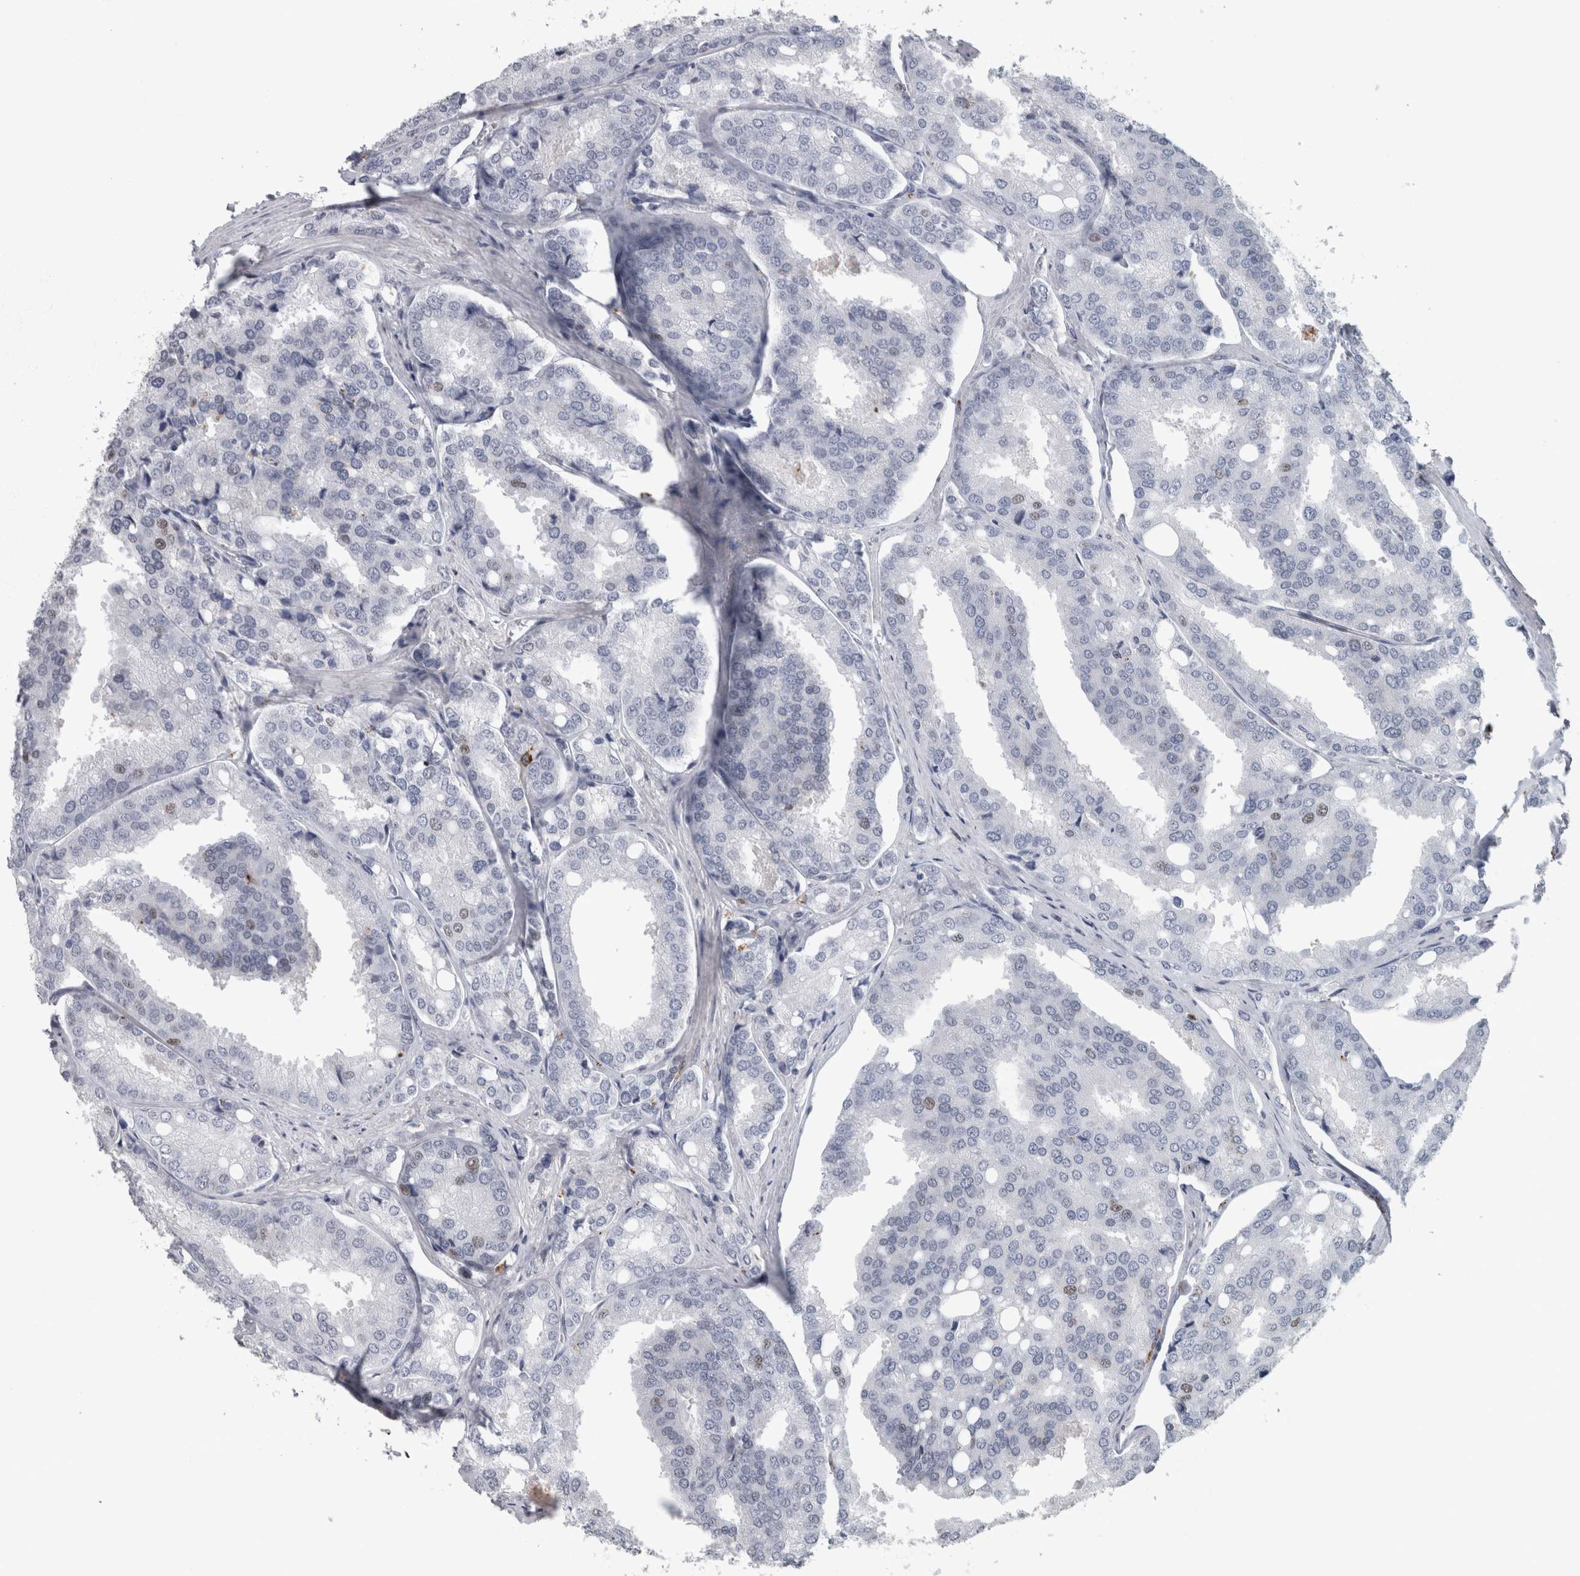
{"staining": {"intensity": "negative", "quantity": "none", "location": "none"}, "tissue": "prostate cancer", "cell_type": "Tumor cells", "image_type": "cancer", "snomed": [{"axis": "morphology", "description": "Adenocarcinoma, High grade"}, {"axis": "topography", "description": "Prostate"}], "caption": "DAB immunohistochemical staining of human prostate cancer exhibits no significant positivity in tumor cells. Nuclei are stained in blue.", "gene": "POLD2", "patient": {"sex": "male", "age": 50}}